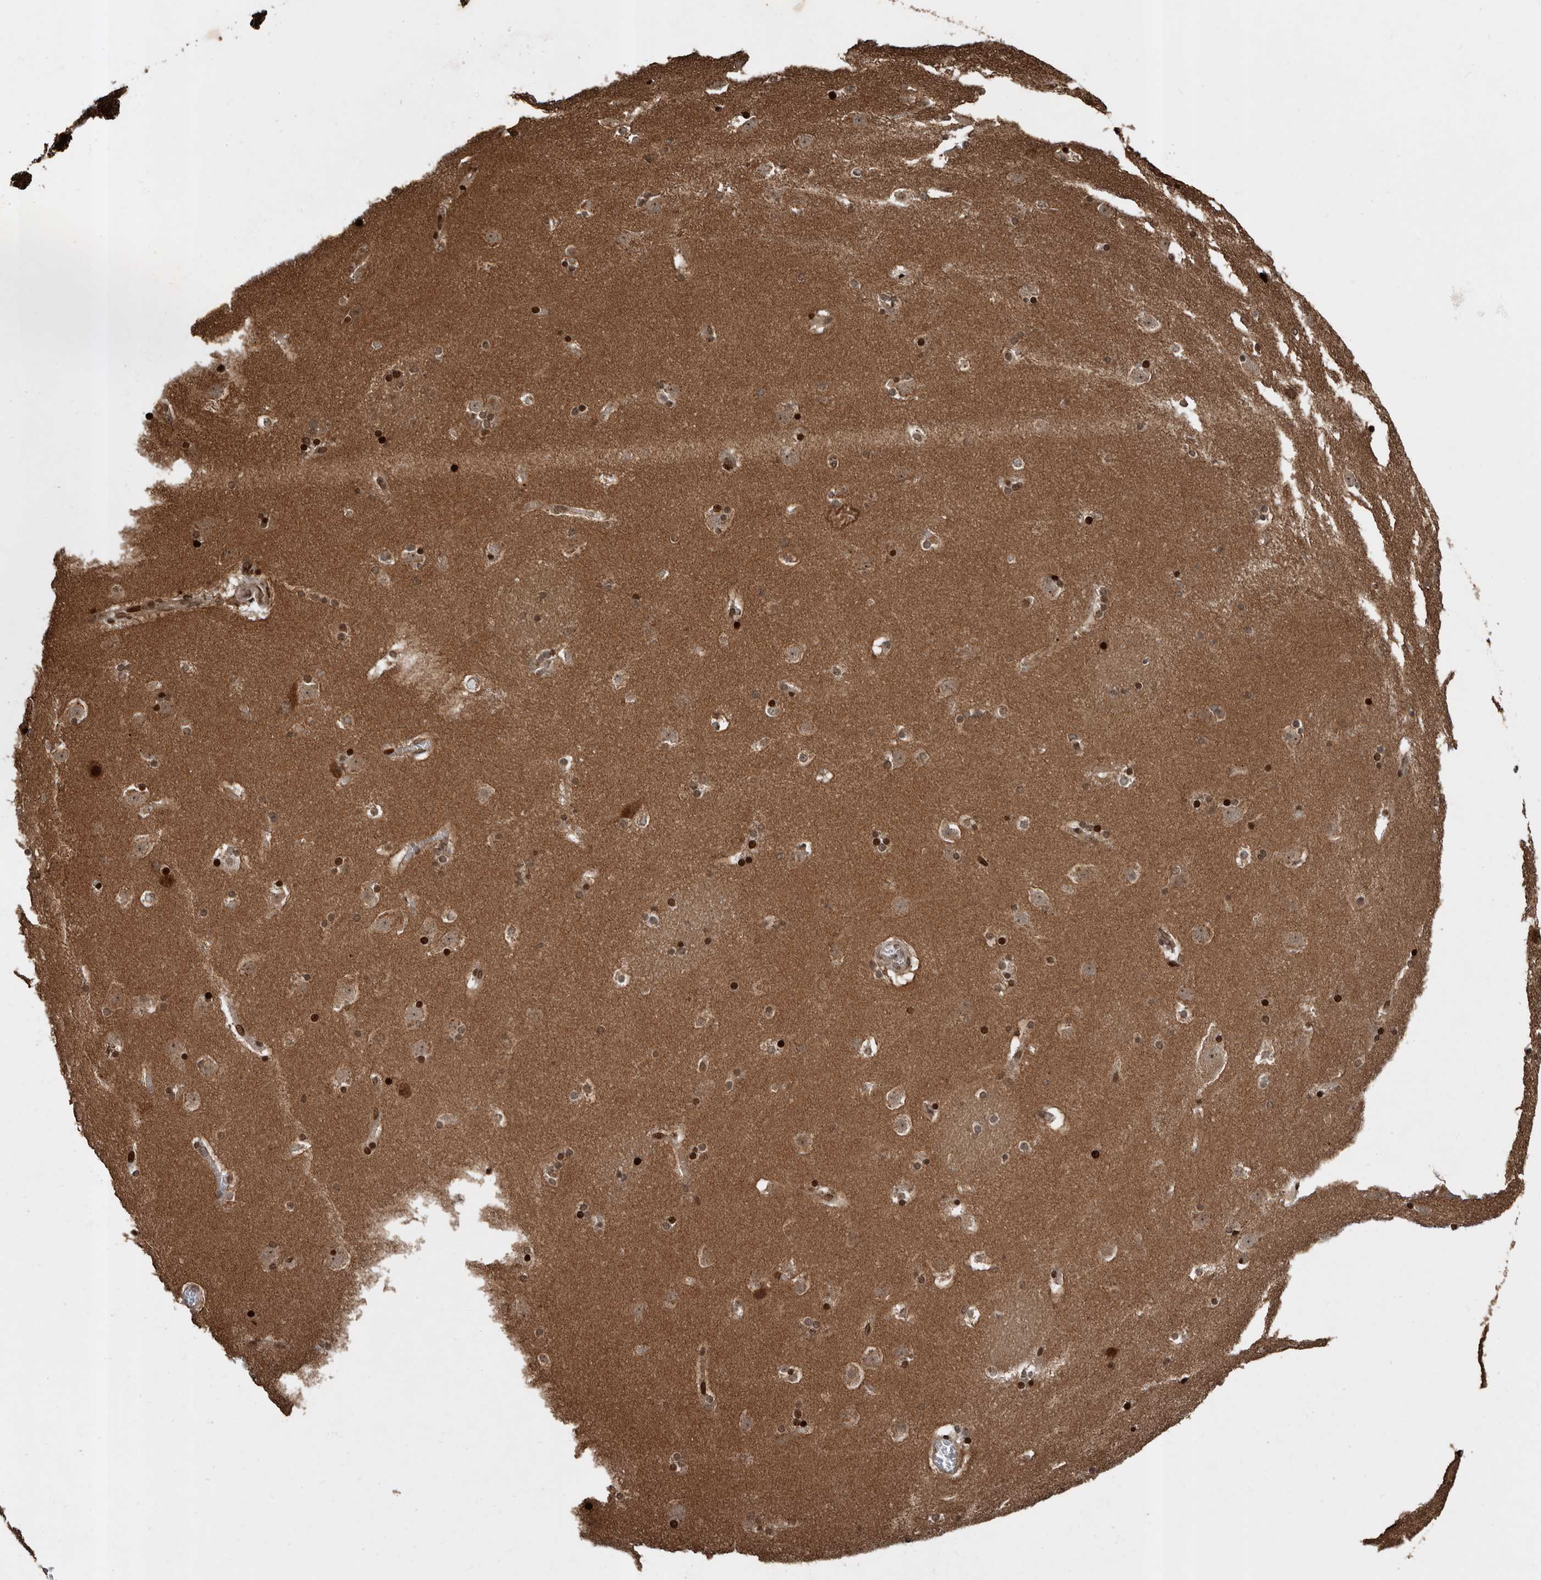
{"staining": {"intensity": "strong", "quantity": "25%-75%", "location": "cytoplasmic/membranous,nuclear"}, "tissue": "caudate", "cell_type": "Glial cells", "image_type": "normal", "snomed": [{"axis": "morphology", "description": "Normal tissue, NOS"}, {"axis": "topography", "description": "Lateral ventricle wall"}], "caption": "IHC staining of unremarkable caudate, which displays high levels of strong cytoplasmic/membranous,nuclear staining in about 25%-75% of glial cells indicating strong cytoplasmic/membranous,nuclear protein staining. The staining was performed using DAB (3,3'-diaminobenzidine) (brown) for protein detection and nuclei were counterstained in hematoxylin (blue).", "gene": "CCDC190", "patient": {"sex": "male", "age": 45}}